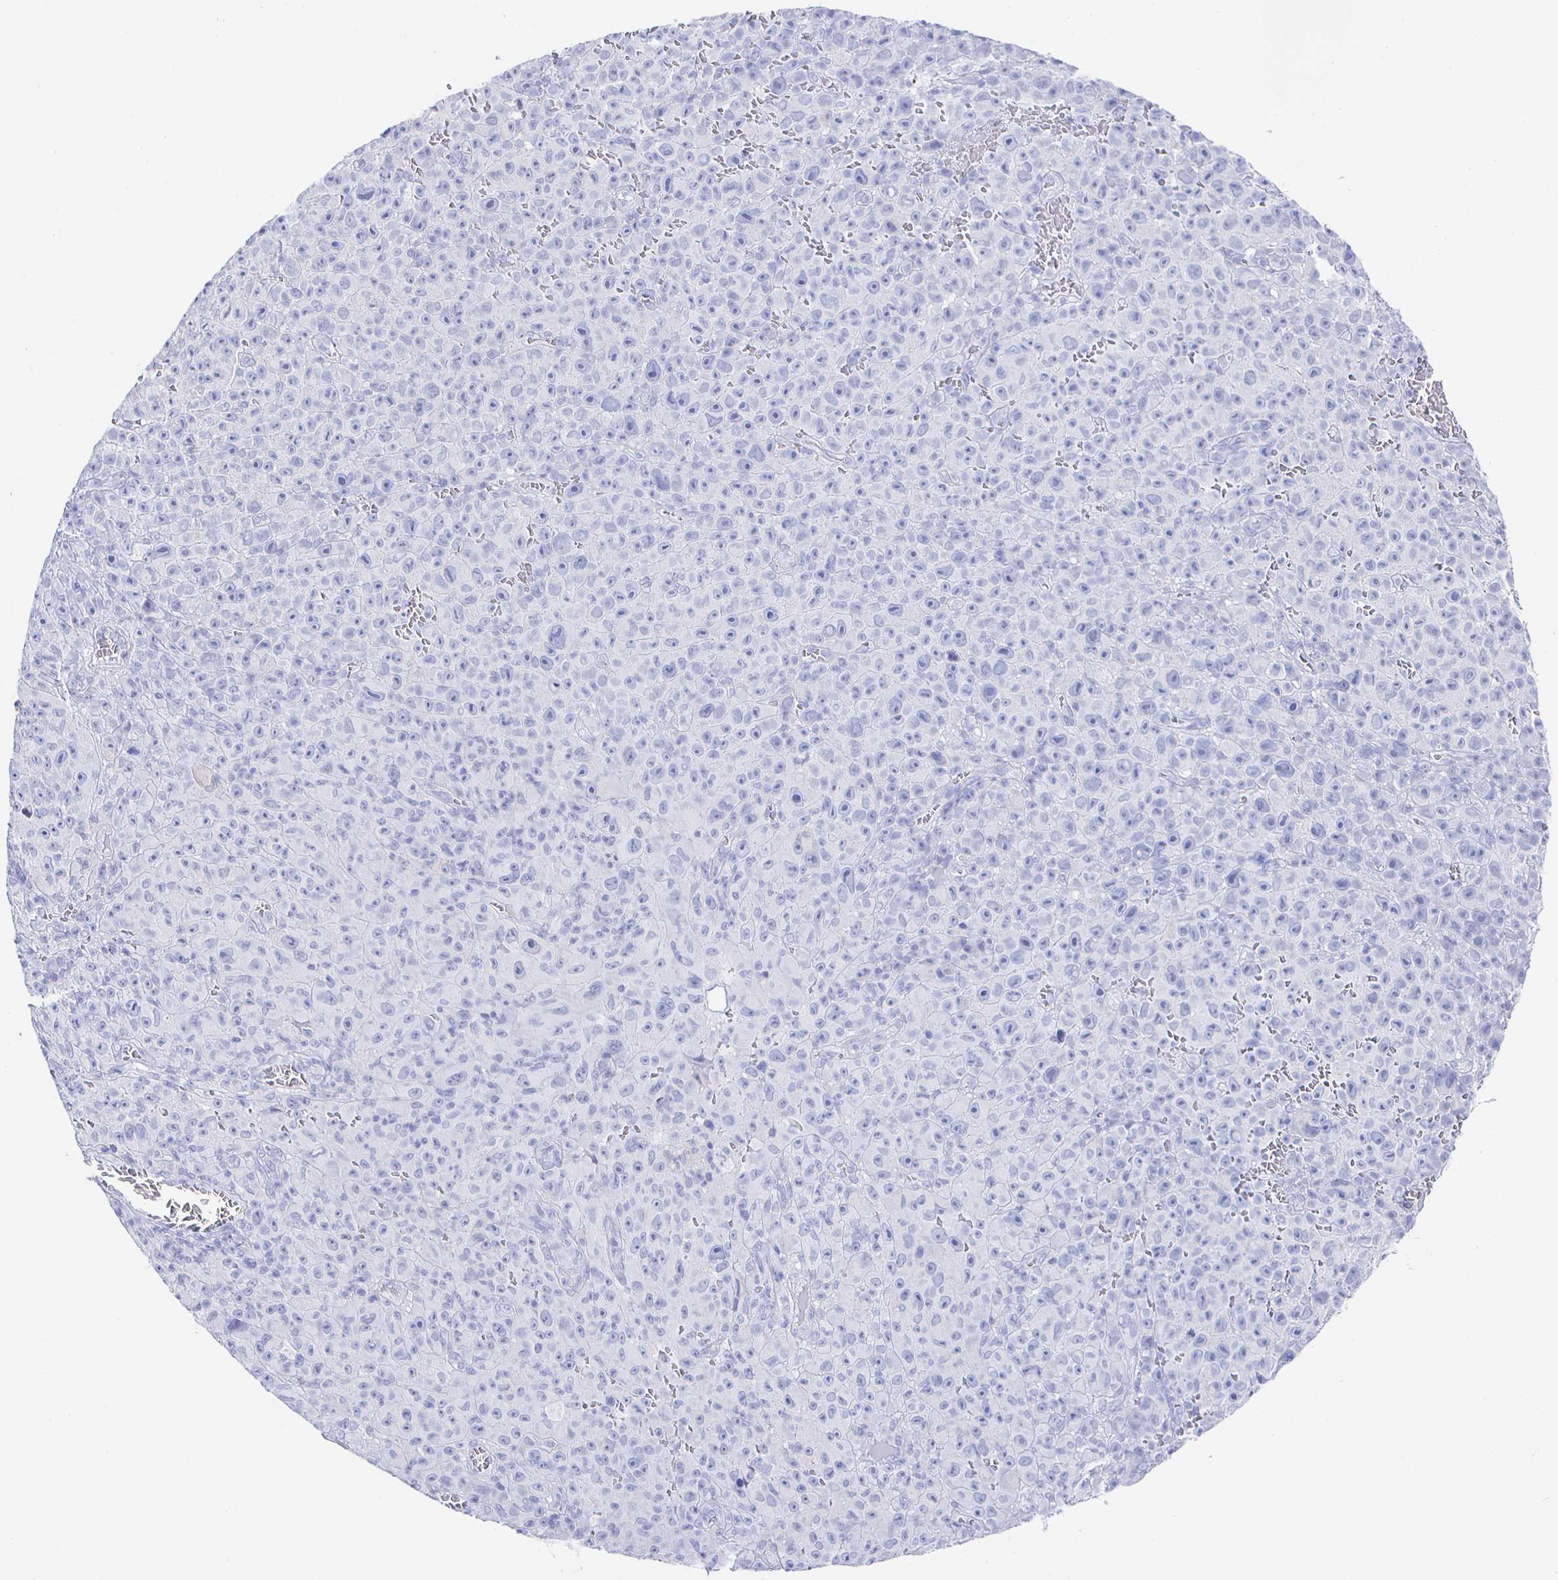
{"staining": {"intensity": "negative", "quantity": "none", "location": "none"}, "tissue": "melanoma", "cell_type": "Tumor cells", "image_type": "cancer", "snomed": [{"axis": "morphology", "description": "Malignant melanoma, NOS"}, {"axis": "topography", "description": "Skin"}], "caption": "The image demonstrates no staining of tumor cells in malignant melanoma.", "gene": "CLCA1", "patient": {"sex": "female", "age": 82}}